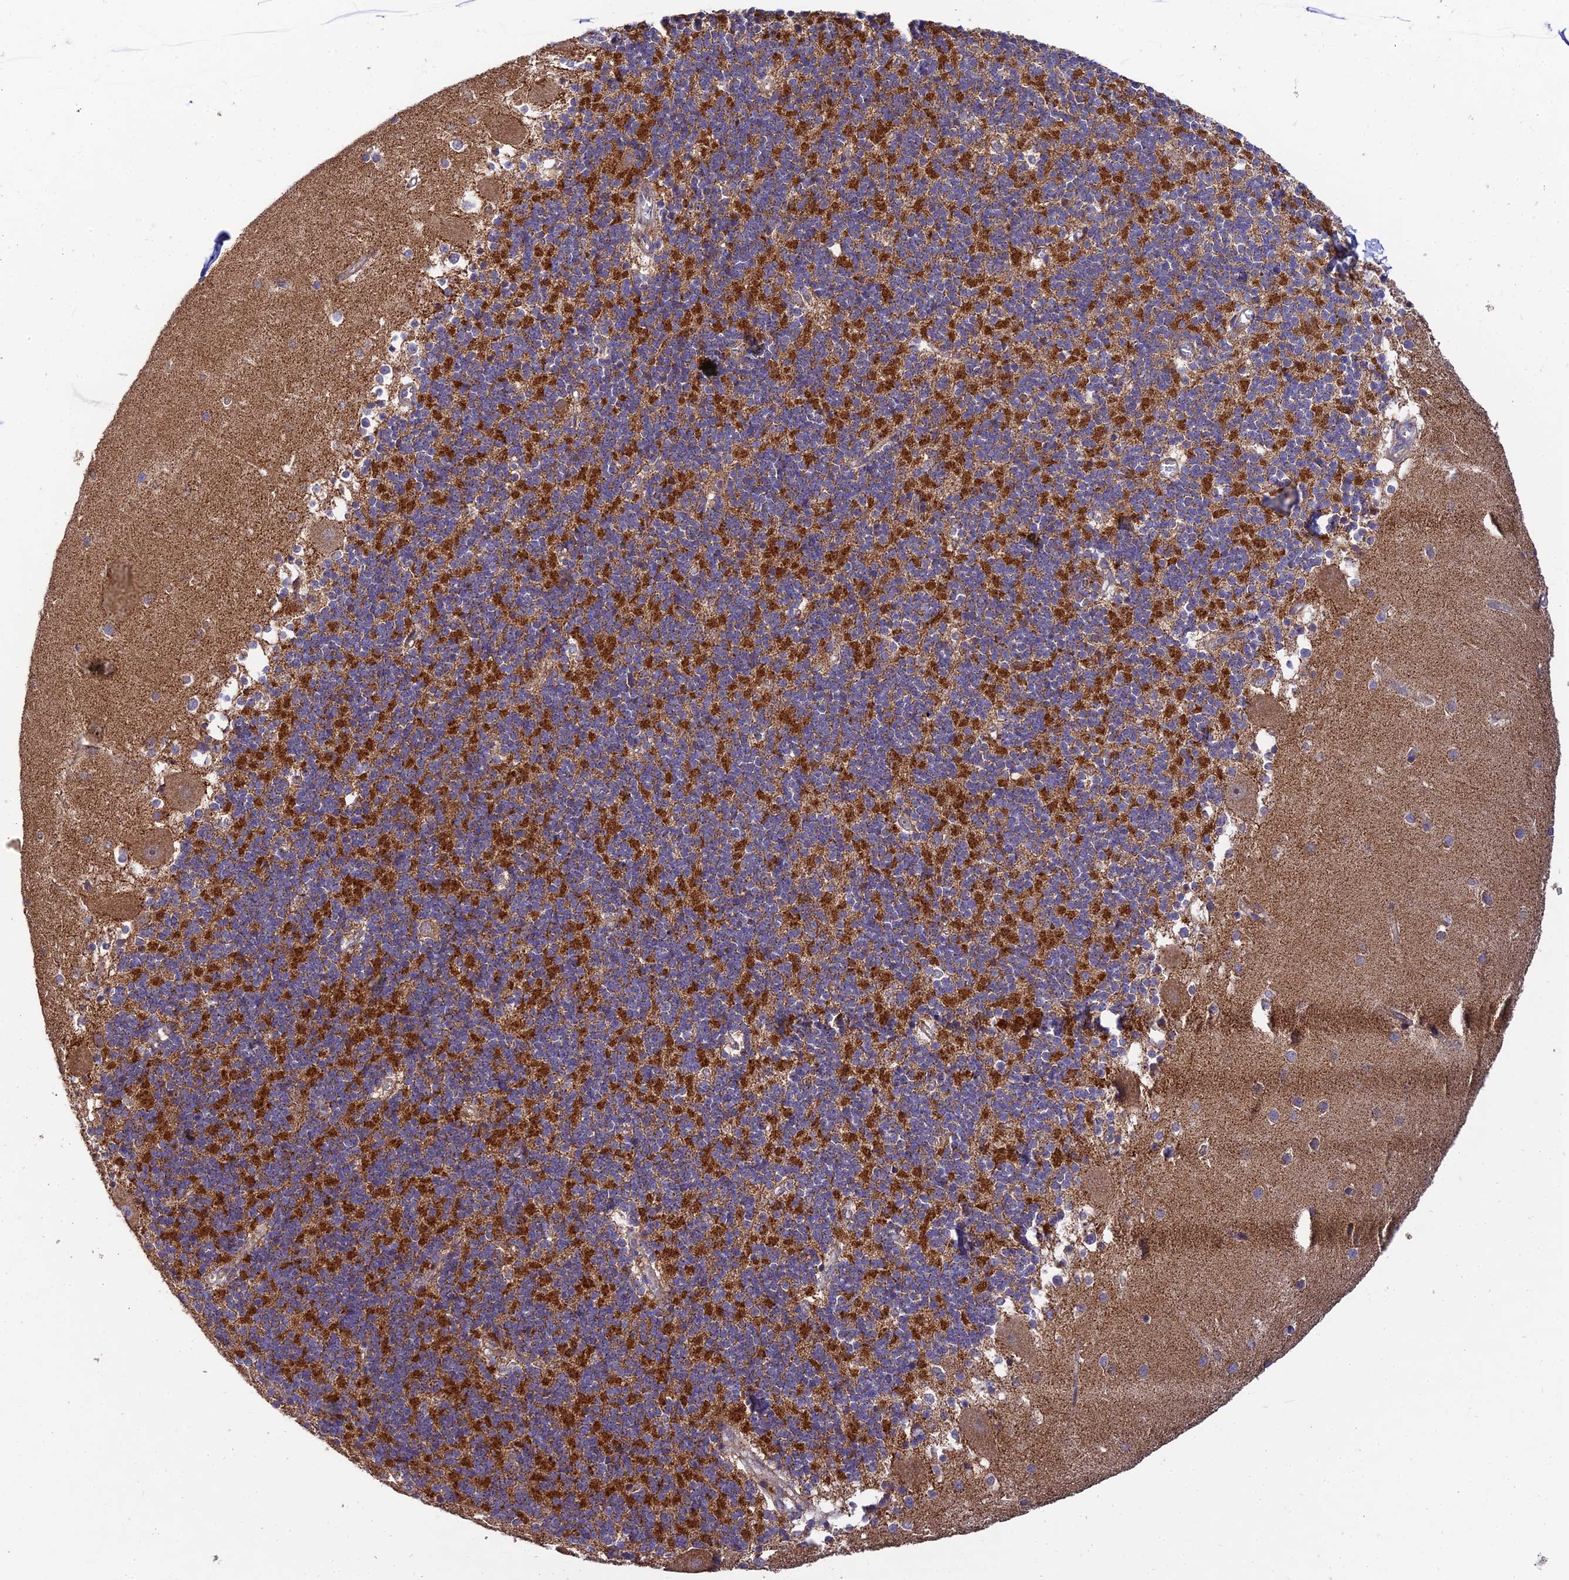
{"staining": {"intensity": "strong", "quantity": "25%-75%", "location": "cytoplasmic/membranous"}, "tissue": "cerebellum", "cell_type": "Cells in granular layer", "image_type": "normal", "snomed": [{"axis": "morphology", "description": "Normal tissue, NOS"}, {"axis": "topography", "description": "Cerebellum"}], "caption": "Protein analysis of normal cerebellum shows strong cytoplasmic/membranous staining in approximately 25%-75% of cells in granular layer.", "gene": "PODNL1", "patient": {"sex": "male", "age": 54}}